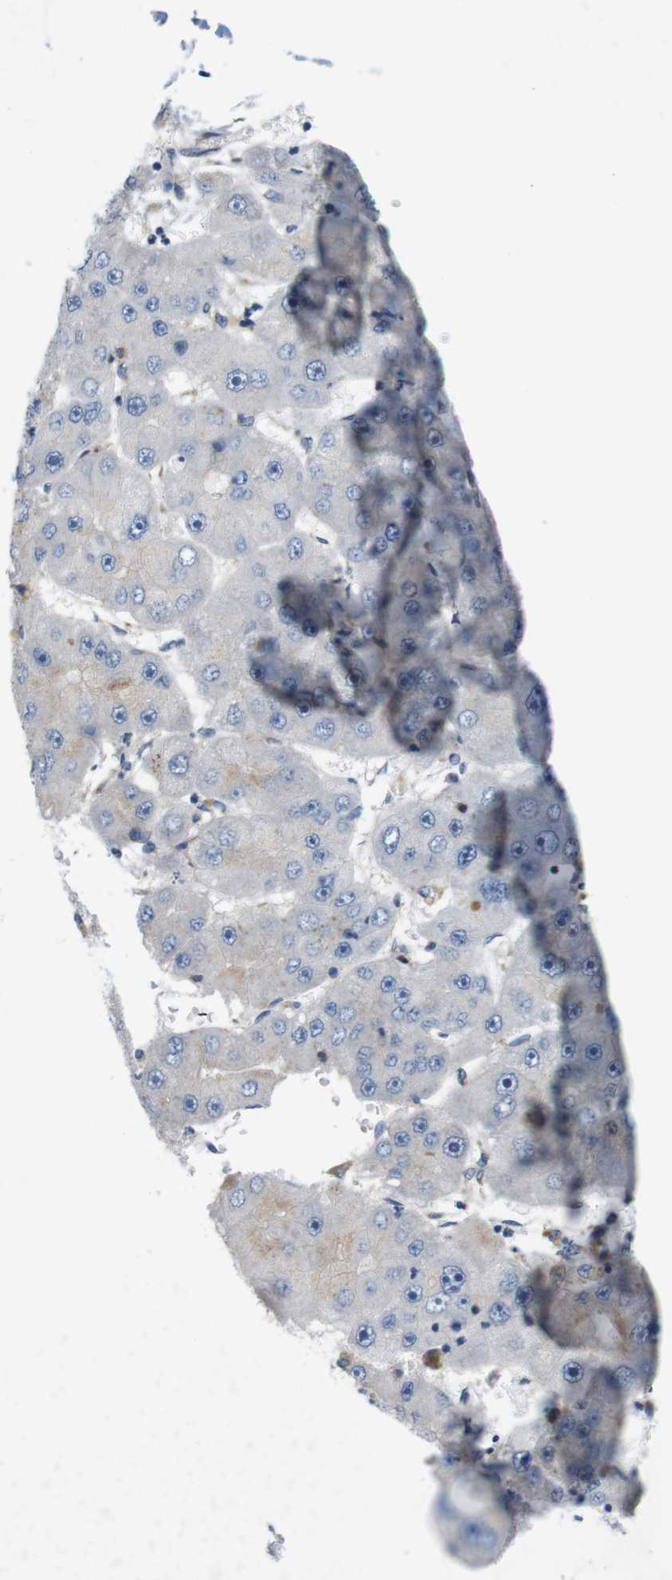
{"staining": {"intensity": "negative", "quantity": "none", "location": "none"}, "tissue": "liver cancer", "cell_type": "Tumor cells", "image_type": "cancer", "snomed": [{"axis": "morphology", "description": "Carcinoma, Hepatocellular, NOS"}, {"axis": "topography", "description": "Liver"}], "caption": "Immunohistochemistry (IHC) of liver cancer demonstrates no staining in tumor cells.", "gene": "DCLK1", "patient": {"sex": "female", "age": 61}}